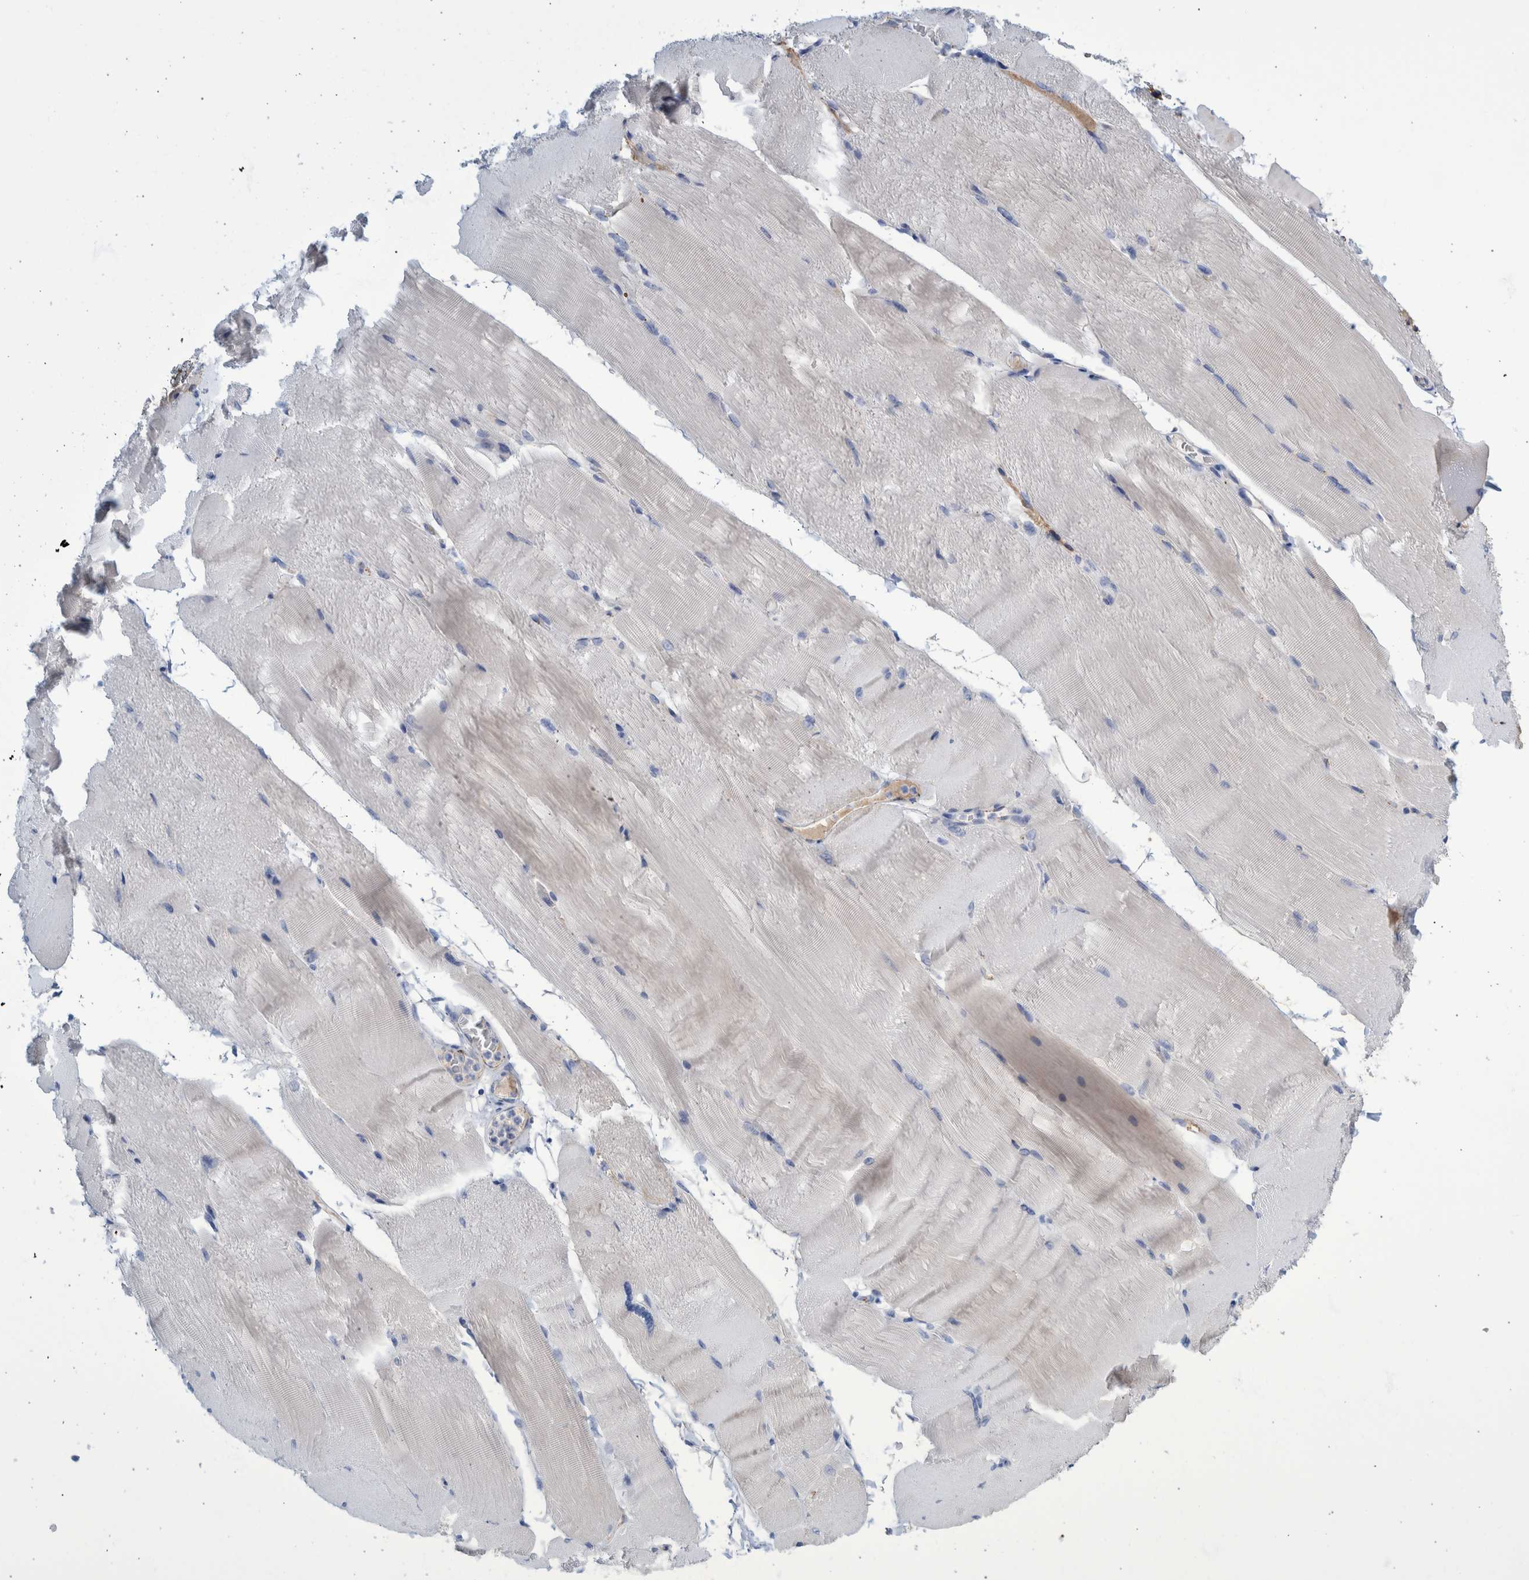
{"staining": {"intensity": "negative", "quantity": "none", "location": "none"}, "tissue": "skeletal muscle", "cell_type": "Myocytes", "image_type": "normal", "snomed": [{"axis": "morphology", "description": "Normal tissue, NOS"}, {"axis": "topography", "description": "Skeletal muscle"}, {"axis": "topography", "description": "Parathyroid gland"}], "caption": "This is an immunohistochemistry (IHC) histopathology image of unremarkable skeletal muscle. There is no staining in myocytes.", "gene": "SLC34A3", "patient": {"sex": "female", "age": 37}}